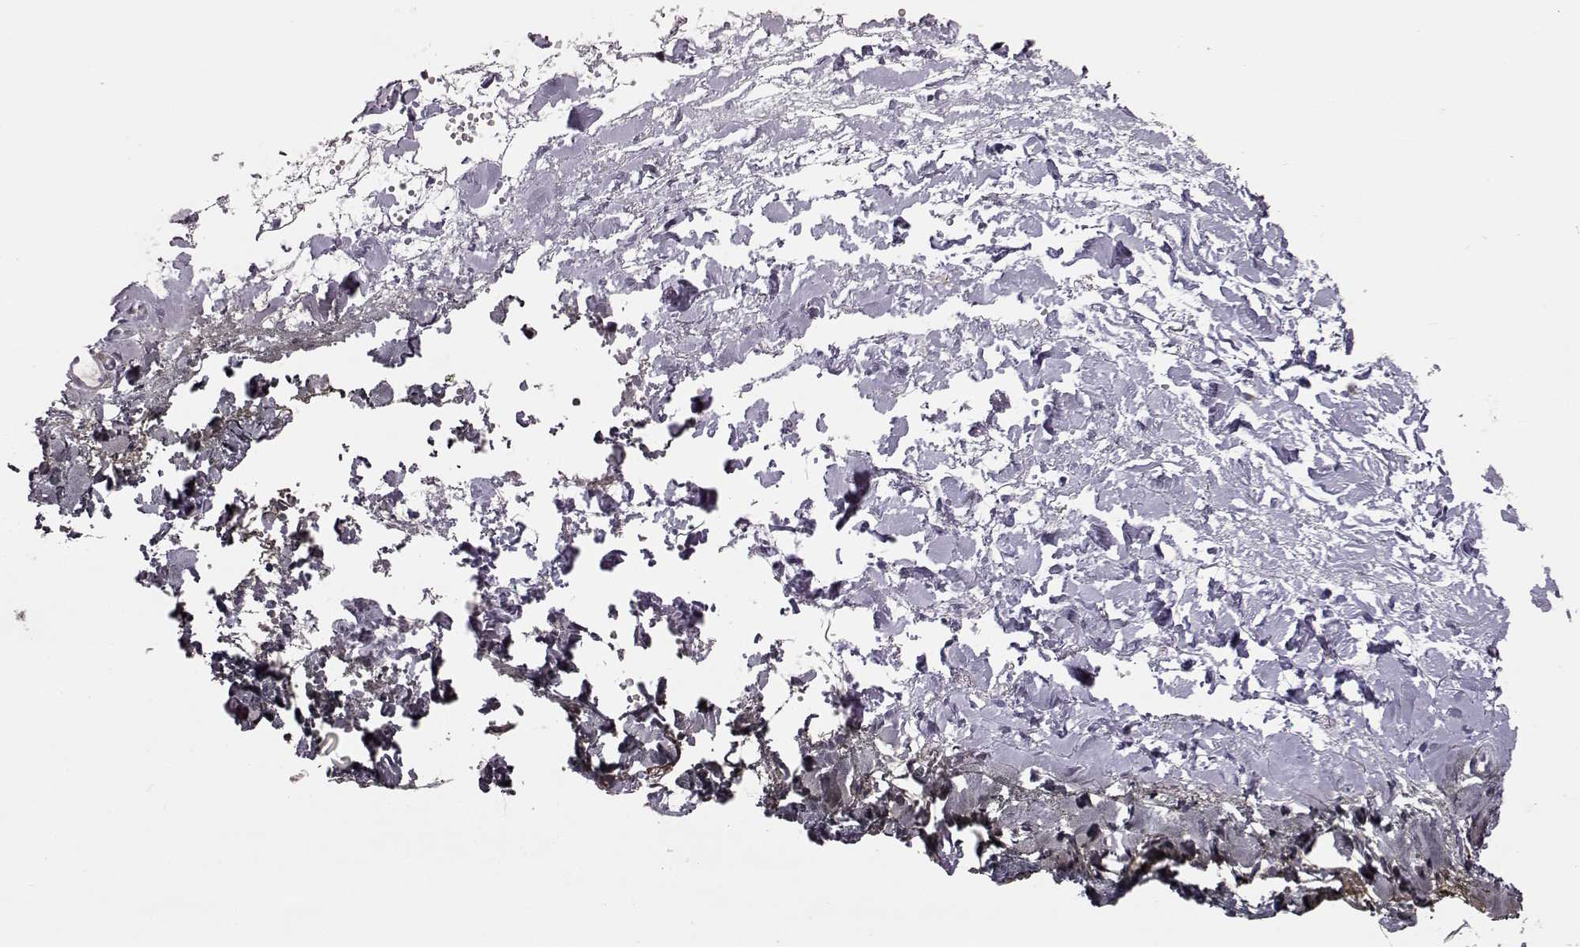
{"staining": {"intensity": "negative", "quantity": "none", "location": "none"}, "tissue": "skin", "cell_type": "Fibroblasts", "image_type": "normal", "snomed": [{"axis": "morphology", "description": "Normal tissue, NOS"}, {"axis": "topography", "description": "Skin"}], "caption": "Immunohistochemistry of benign human skin reveals no positivity in fibroblasts.", "gene": "NPTXR", "patient": {"sex": "female", "age": 34}}